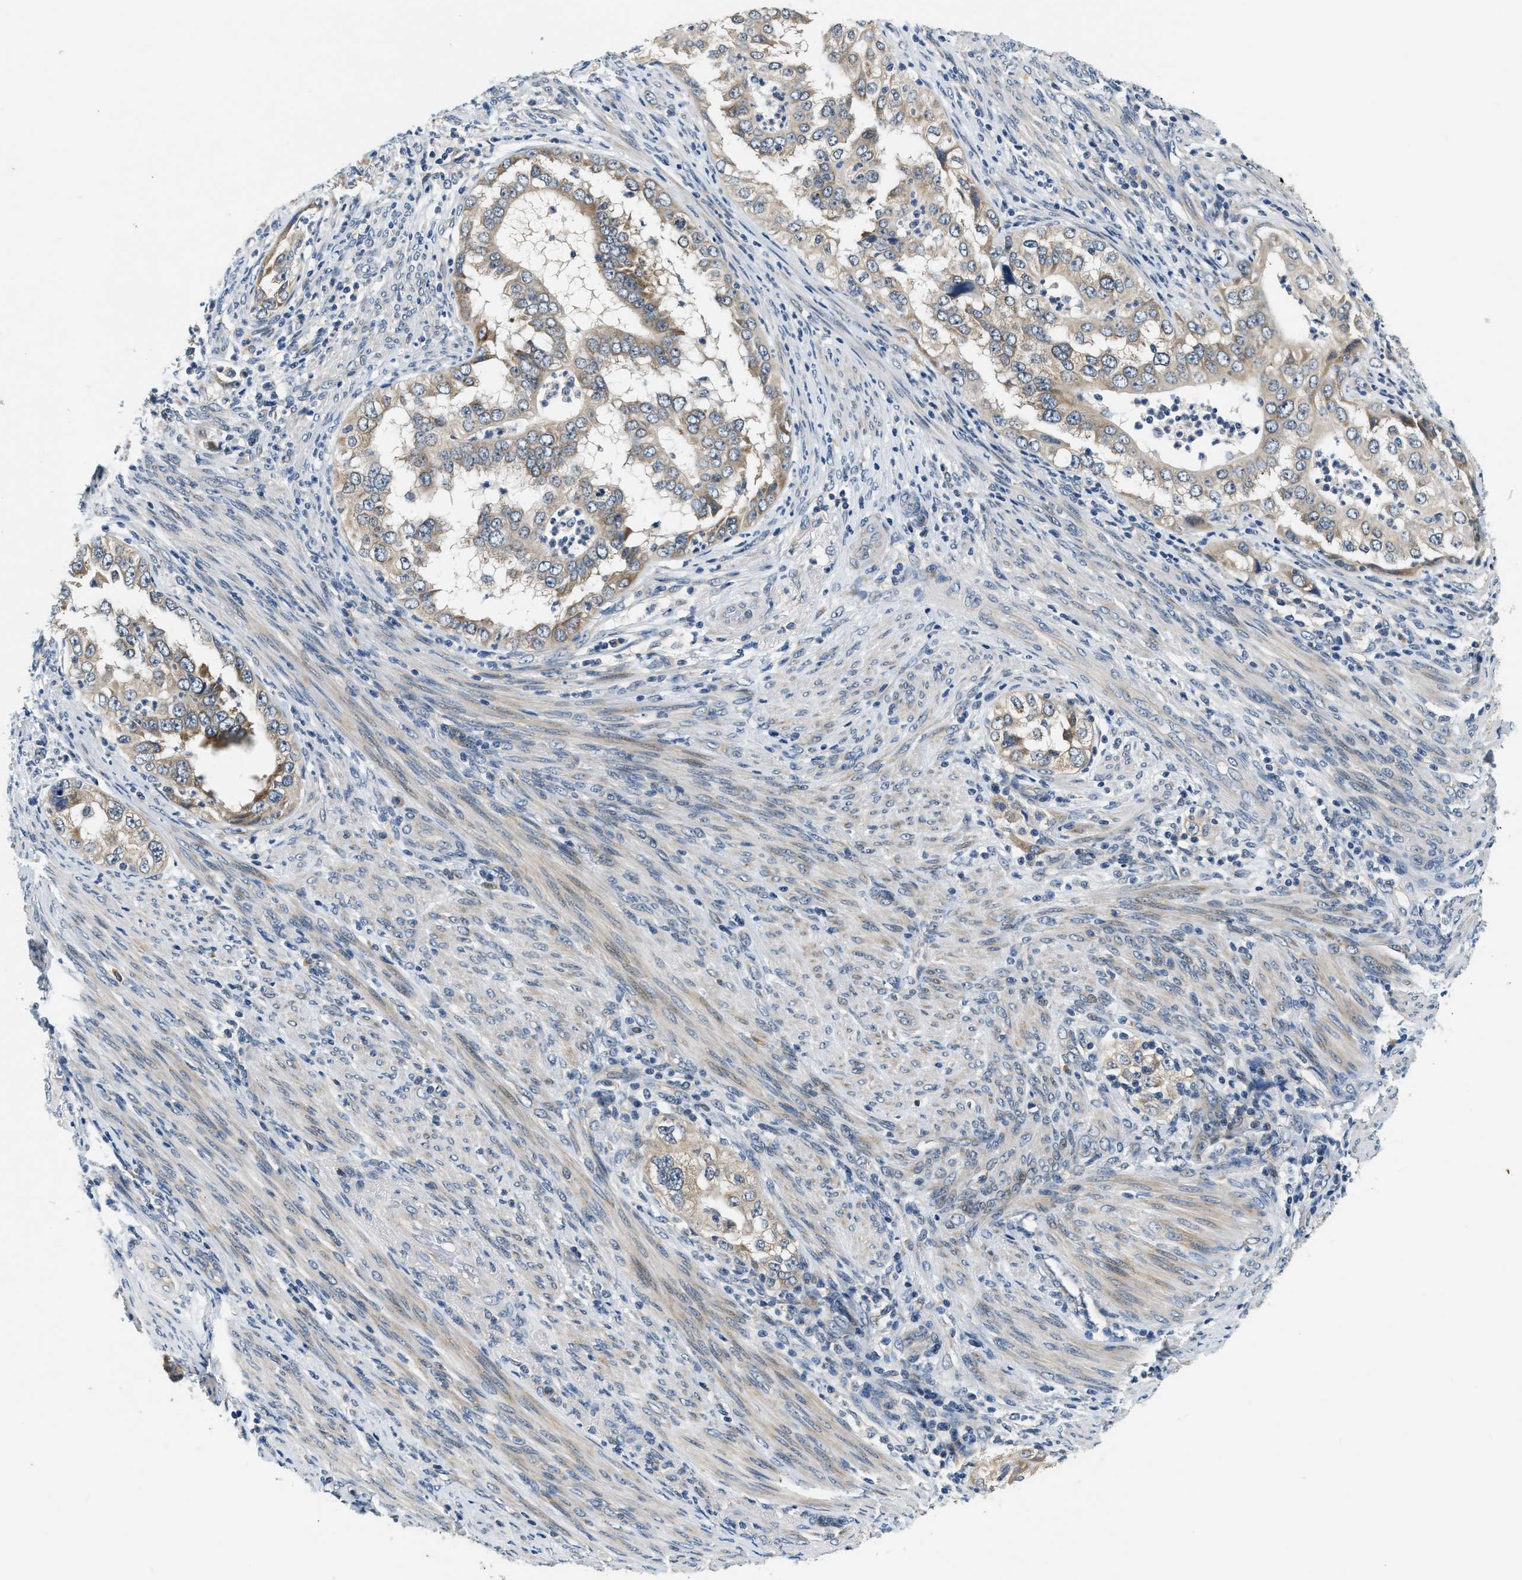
{"staining": {"intensity": "weak", "quantity": ">75%", "location": "cytoplasmic/membranous"}, "tissue": "endometrial cancer", "cell_type": "Tumor cells", "image_type": "cancer", "snomed": [{"axis": "morphology", "description": "Adenocarcinoma, NOS"}, {"axis": "topography", "description": "Endometrium"}], "caption": "This image exhibits endometrial adenocarcinoma stained with immunohistochemistry to label a protein in brown. The cytoplasmic/membranous of tumor cells show weak positivity for the protein. Nuclei are counter-stained blue.", "gene": "YAE1", "patient": {"sex": "female", "age": 85}}